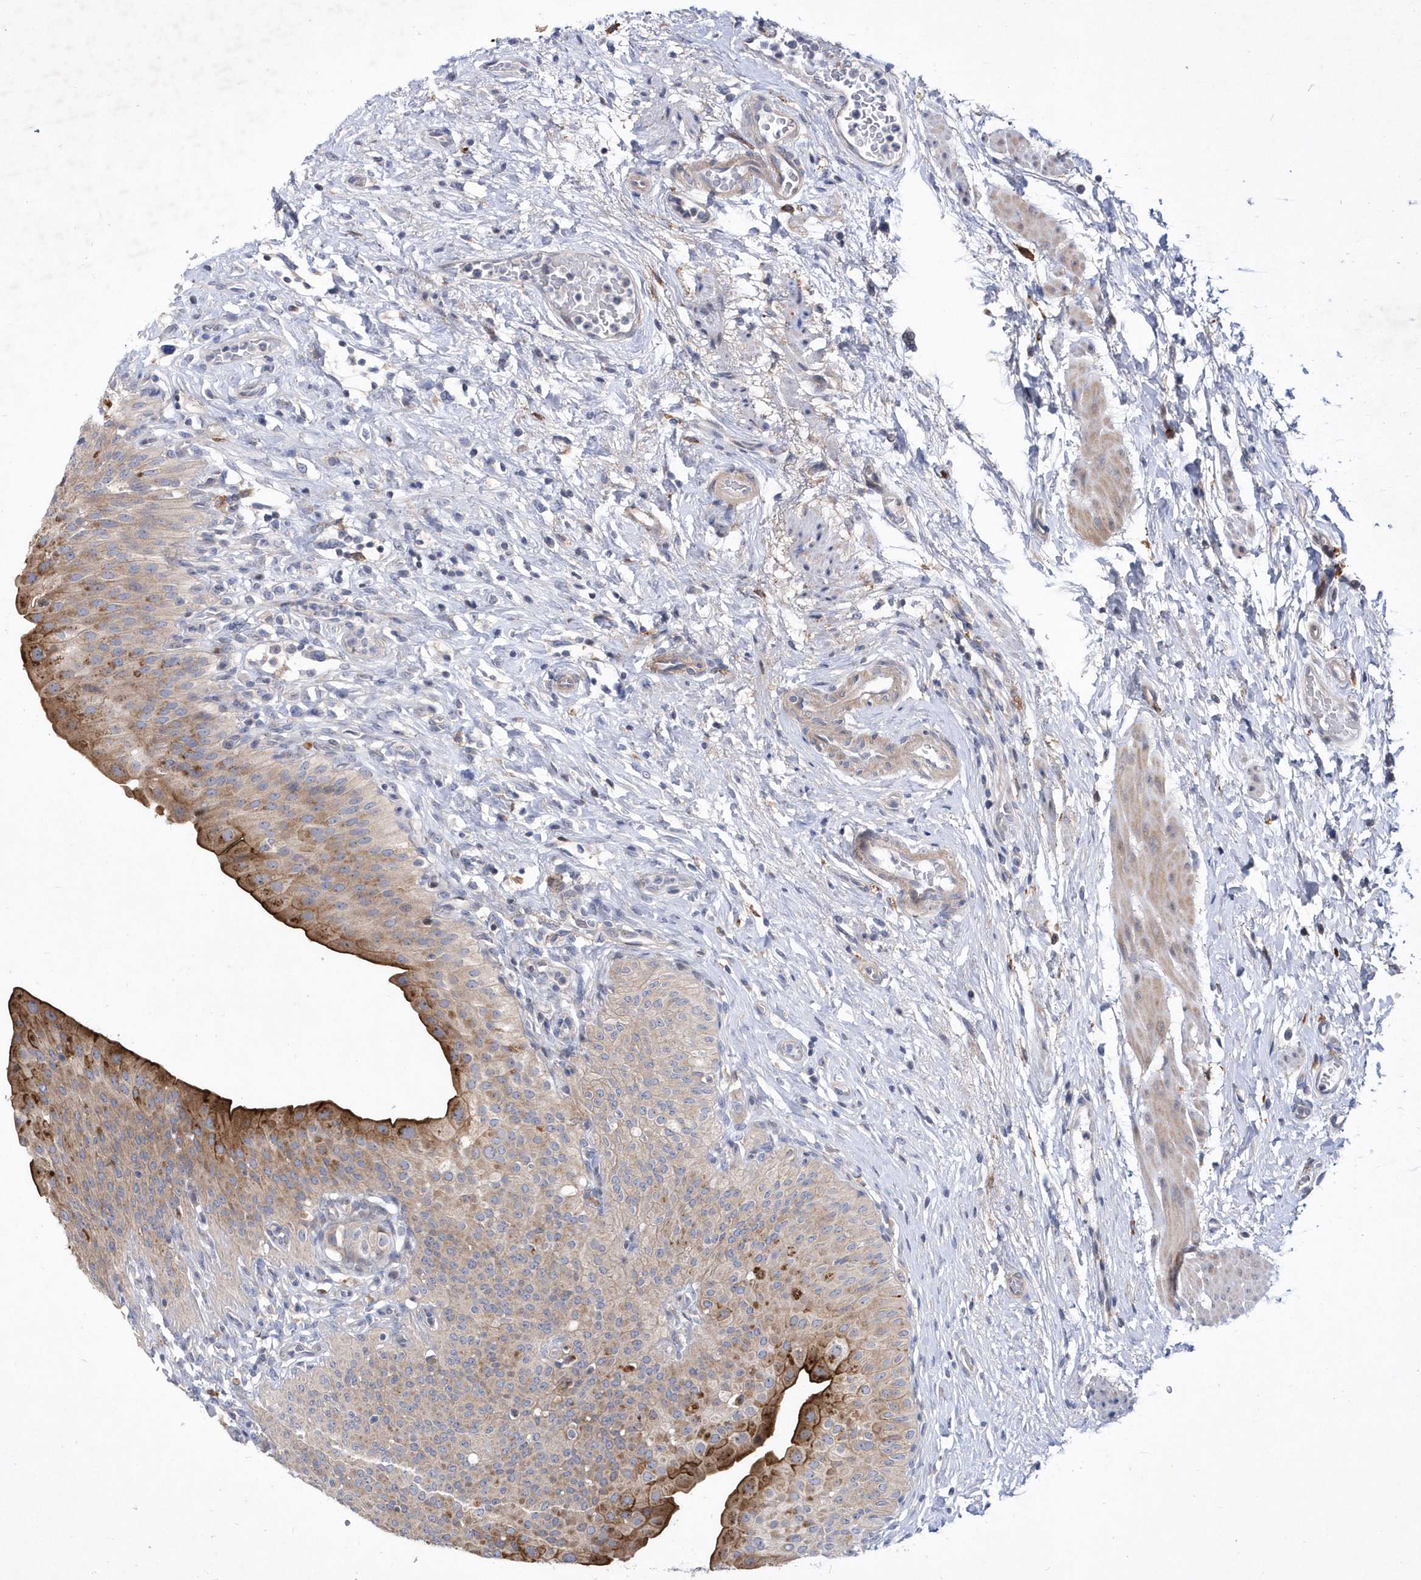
{"staining": {"intensity": "moderate", "quantity": "25%-75%", "location": "cytoplasmic/membranous"}, "tissue": "urinary bladder", "cell_type": "Urothelial cells", "image_type": "normal", "snomed": [{"axis": "morphology", "description": "Normal tissue, NOS"}, {"axis": "morphology", "description": "Urothelial carcinoma, High grade"}, {"axis": "topography", "description": "Urinary bladder"}], "caption": "Immunohistochemical staining of unremarkable urinary bladder shows moderate cytoplasmic/membranous protein staining in about 25%-75% of urothelial cells. The protein is stained brown, and the nuclei are stained in blue (DAB IHC with brightfield microscopy, high magnification).", "gene": "LONRF2", "patient": {"sex": "male", "age": 46}}